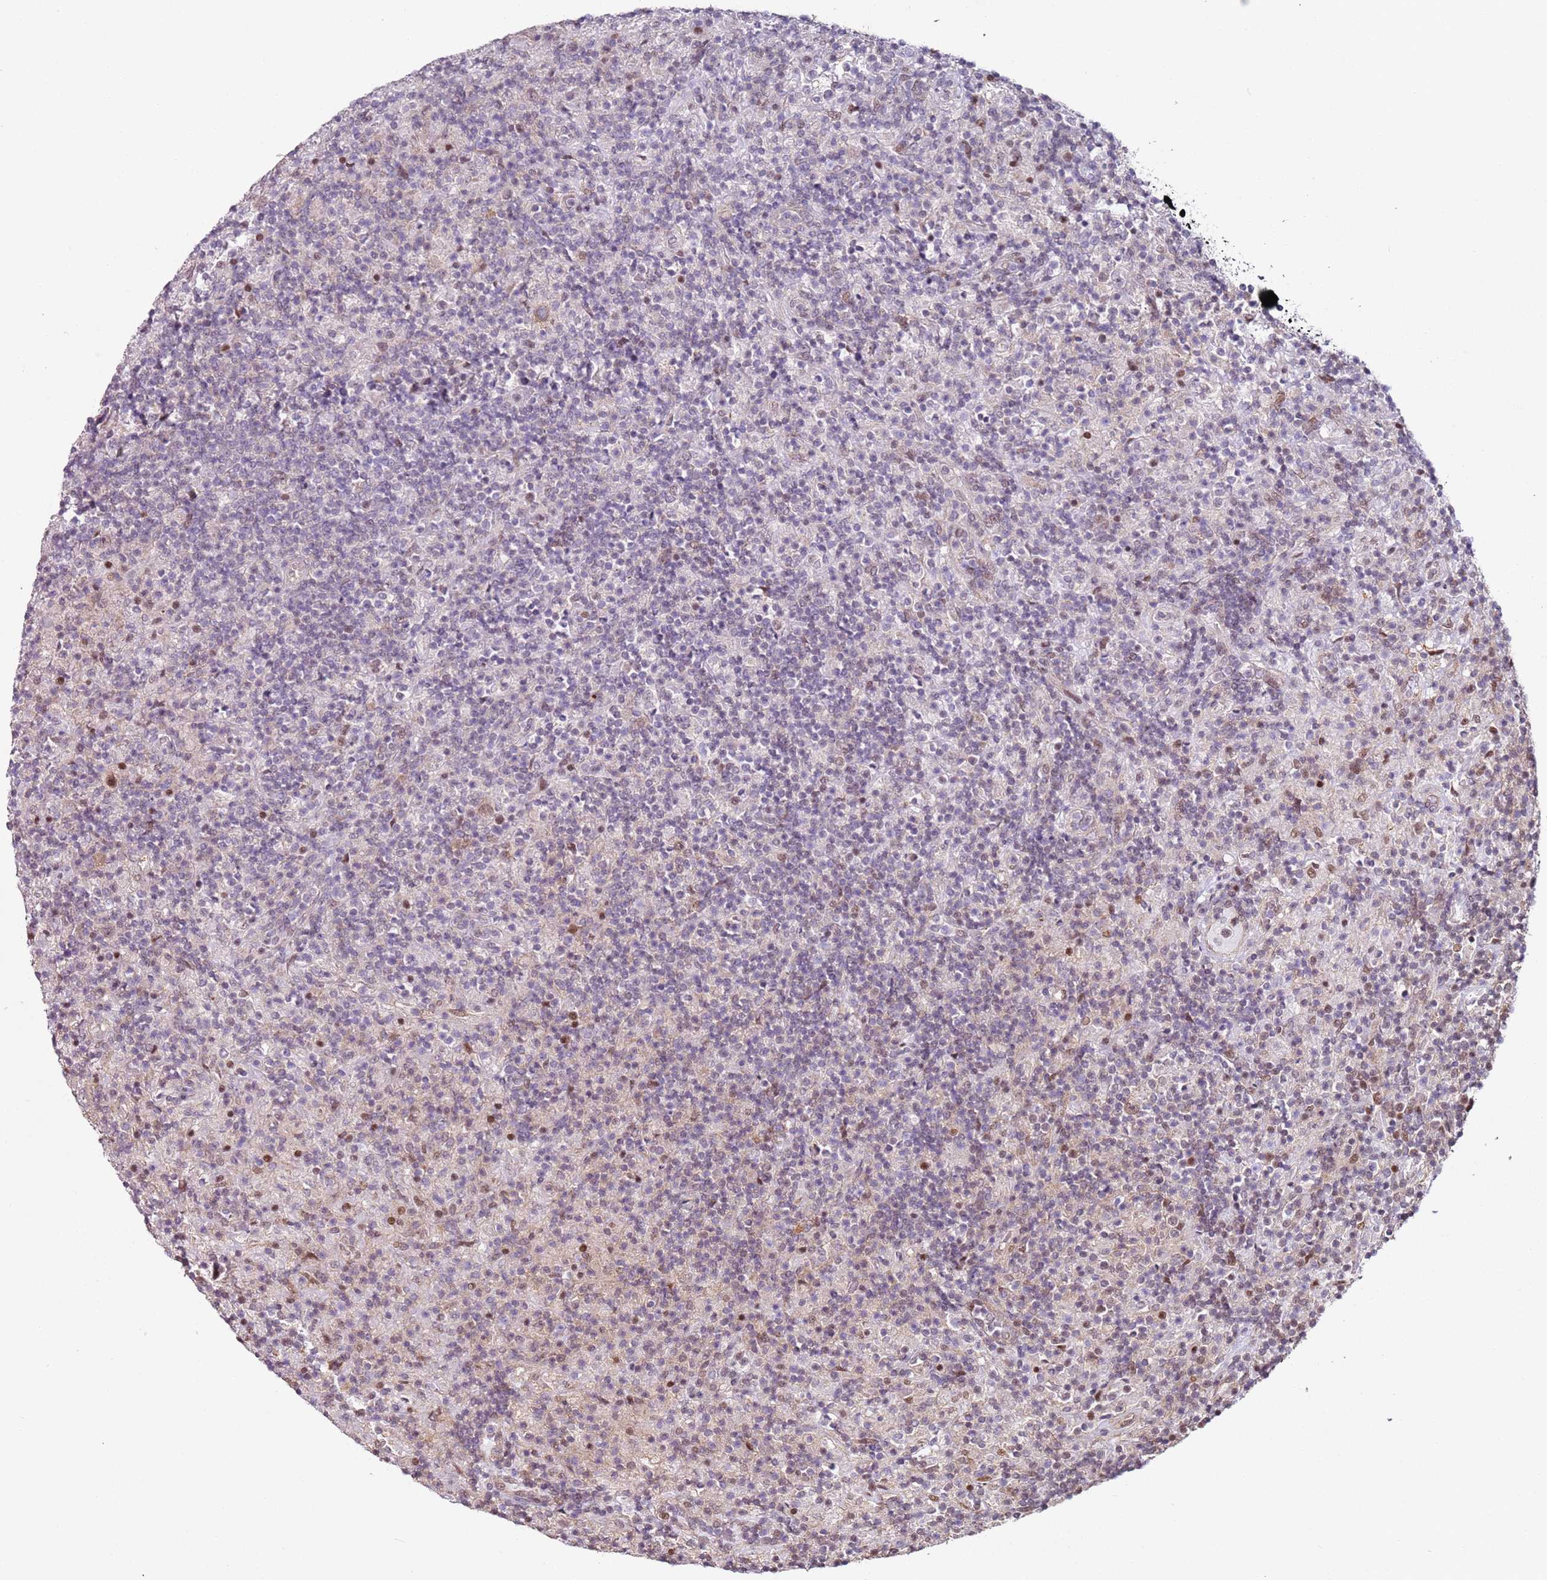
{"staining": {"intensity": "weak", "quantity": ">75%", "location": "cytoplasmic/membranous"}, "tissue": "lymphoma", "cell_type": "Tumor cells", "image_type": "cancer", "snomed": [{"axis": "morphology", "description": "Hodgkin's disease, NOS"}, {"axis": "topography", "description": "Lymph node"}], "caption": "Tumor cells exhibit low levels of weak cytoplasmic/membranous positivity in about >75% of cells in lymphoma.", "gene": "PSMD4", "patient": {"sex": "male", "age": 70}}